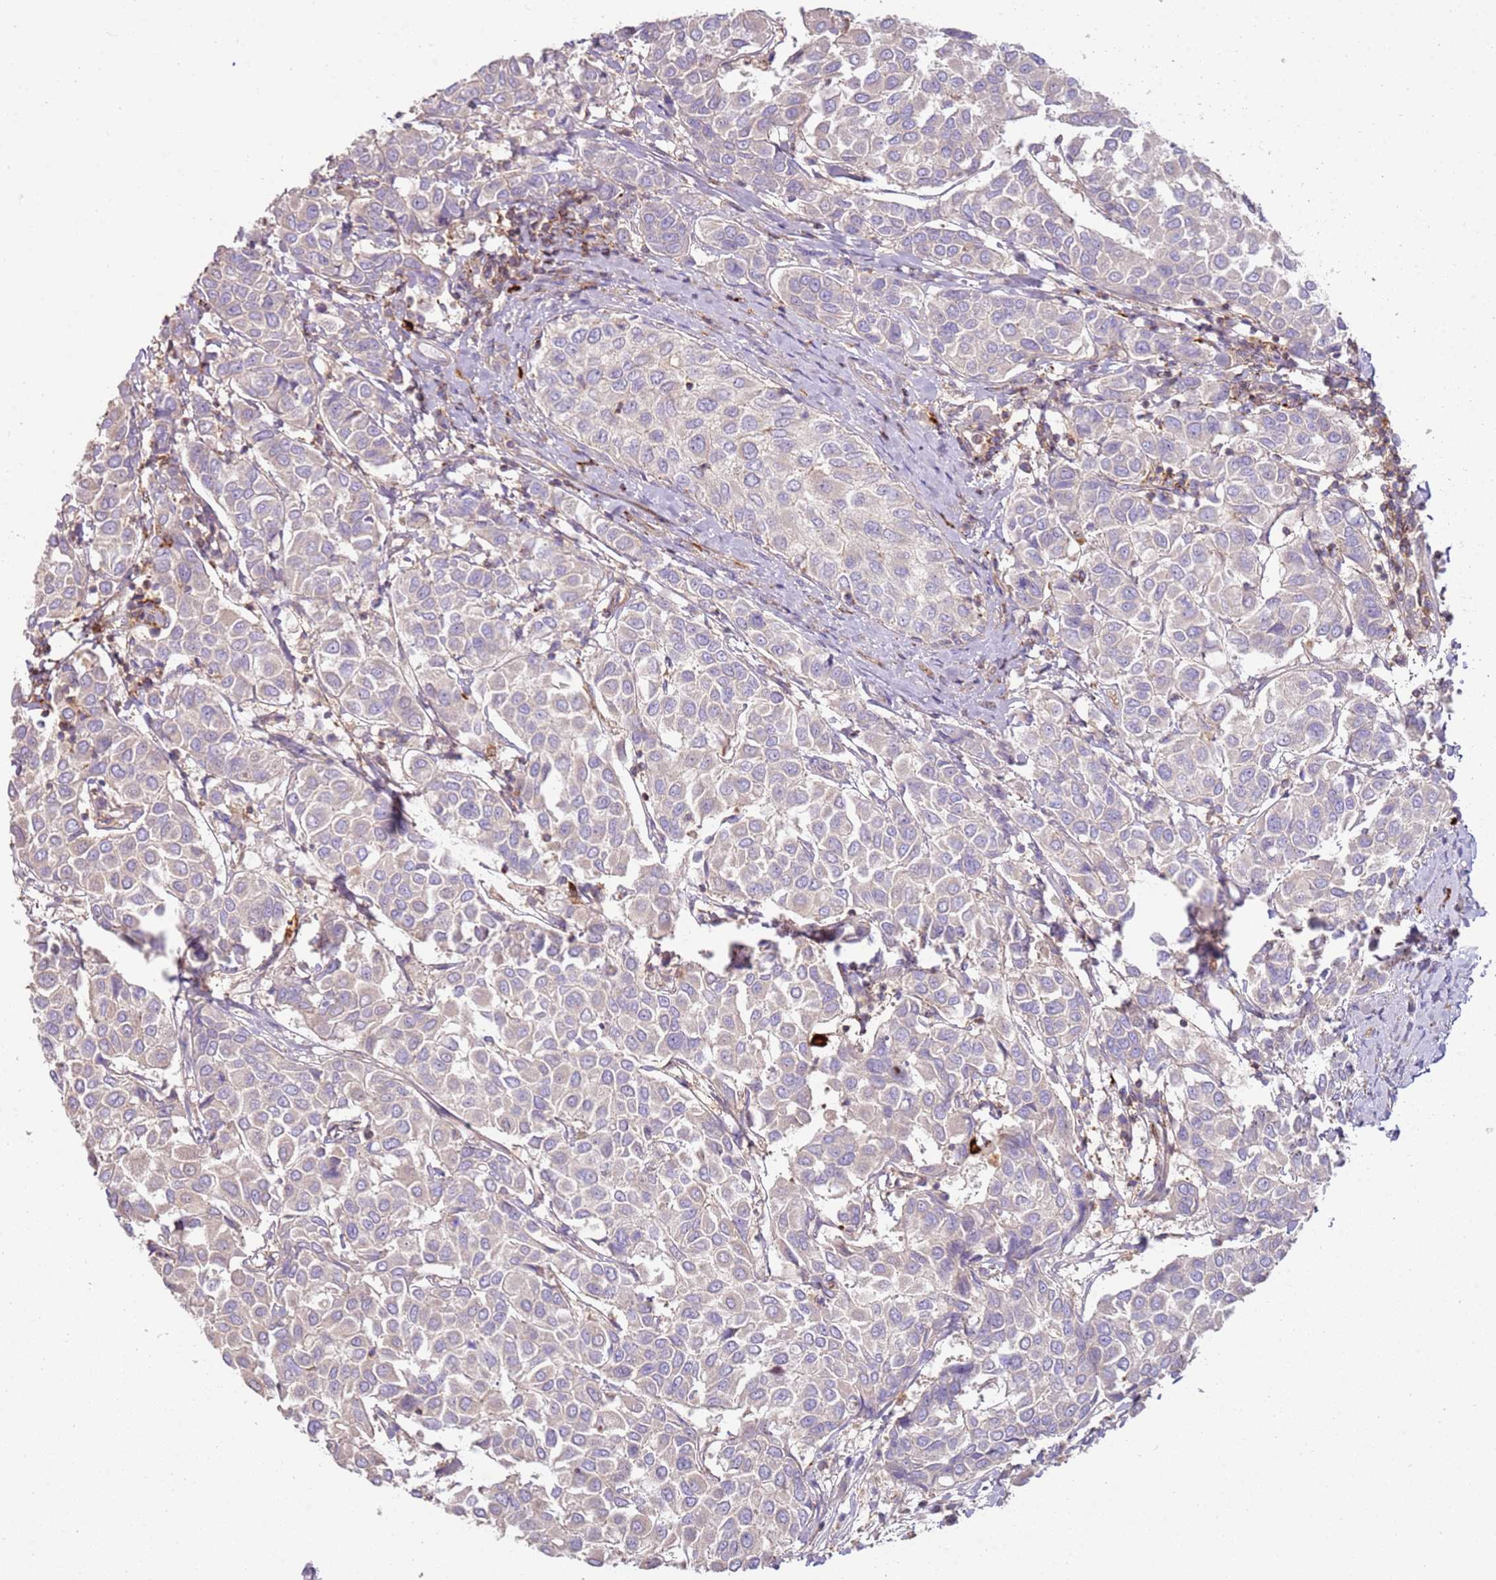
{"staining": {"intensity": "negative", "quantity": "none", "location": "none"}, "tissue": "breast cancer", "cell_type": "Tumor cells", "image_type": "cancer", "snomed": [{"axis": "morphology", "description": "Duct carcinoma"}, {"axis": "topography", "description": "Breast"}], "caption": "Immunohistochemistry of human intraductal carcinoma (breast) displays no staining in tumor cells.", "gene": "FPR1", "patient": {"sex": "female", "age": 55}}